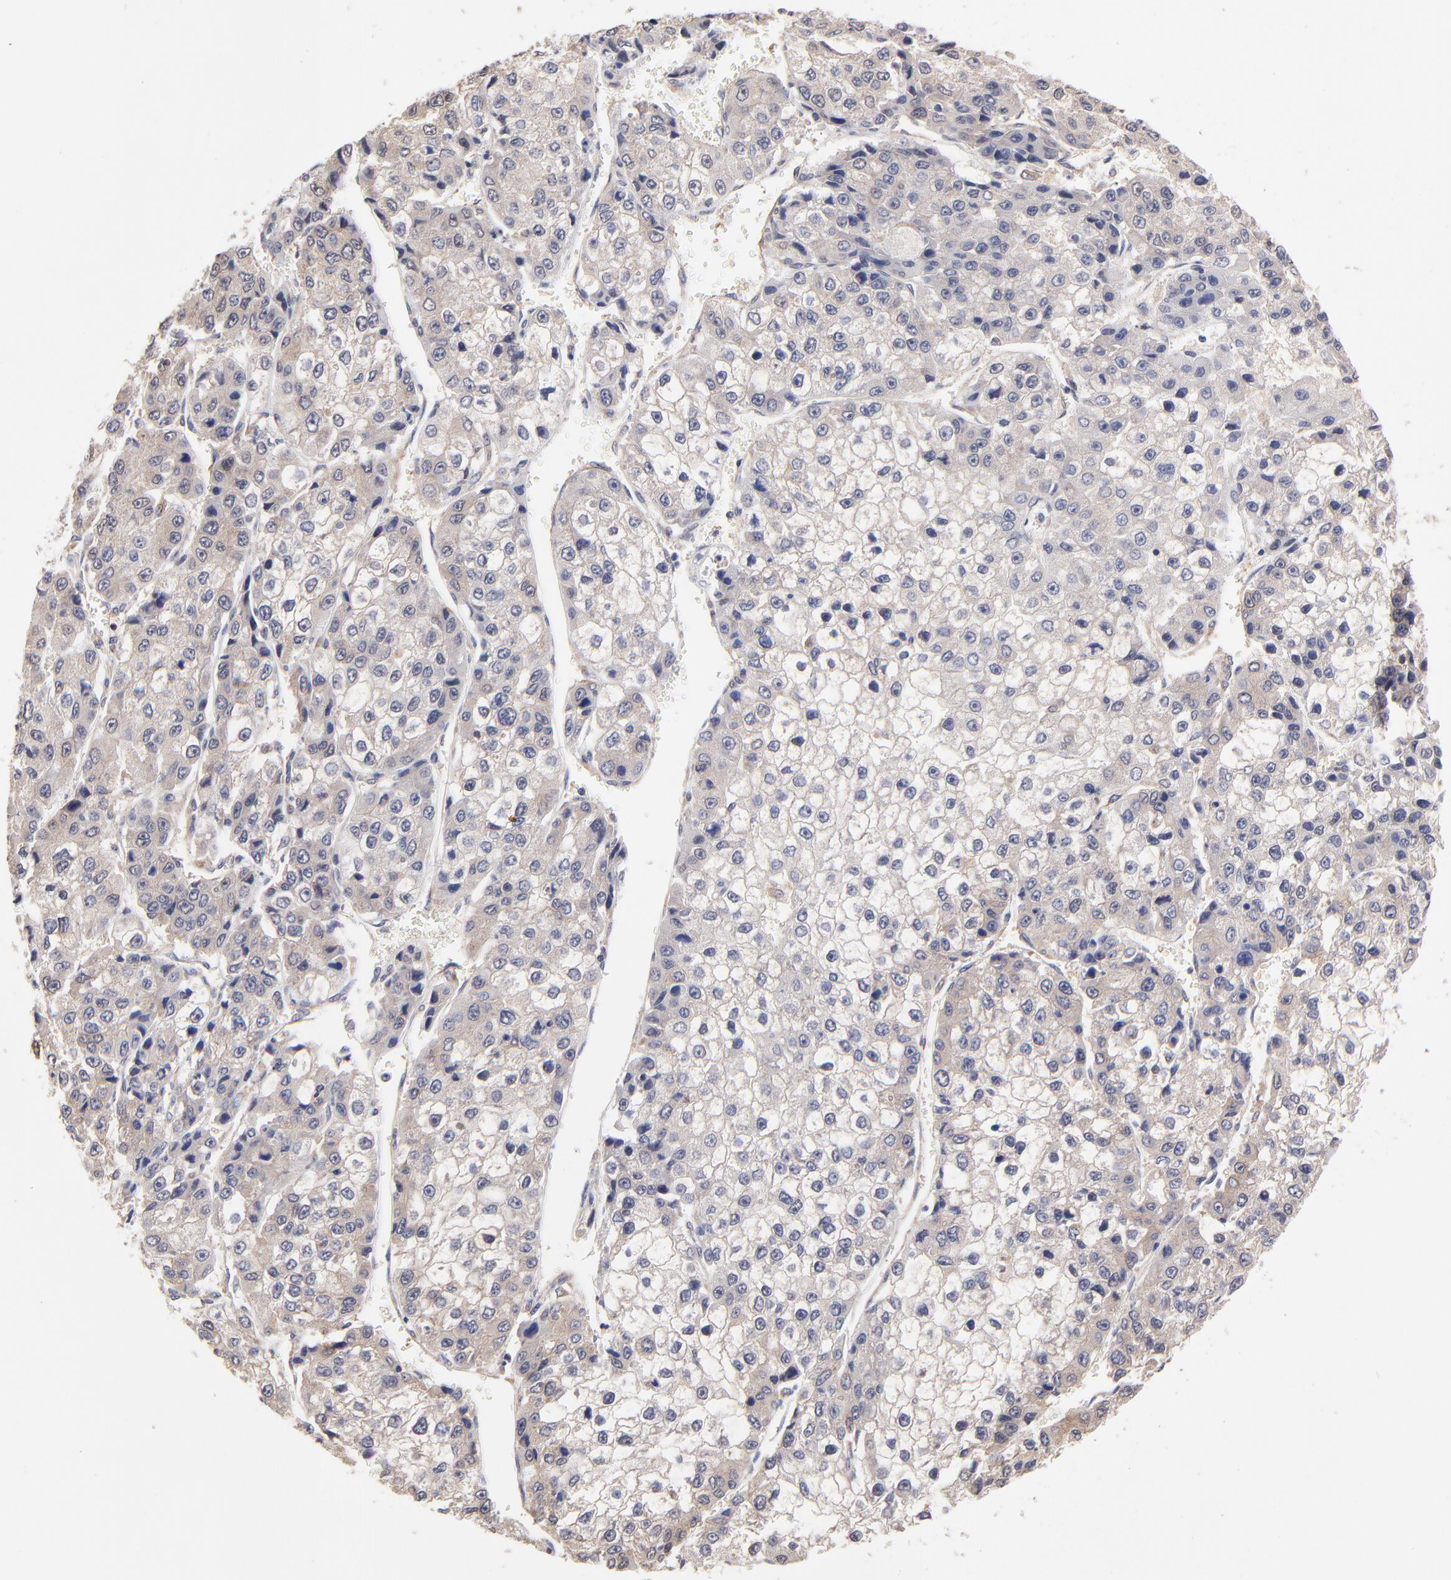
{"staining": {"intensity": "weak", "quantity": ">75%", "location": "cytoplasmic/membranous"}, "tissue": "liver cancer", "cell_type": "Tumor cells", "image_type": "cancer", "snomed": [{"axis": "morphology", "description": "Carcinoma, Hepatocellular, NOS"}, {"axis": "topography", "description": "Liver"}], "caption": "A brown stain labels weak cytoplasmic/membranous staining of a protein in human hepatocellular carcinoma (liver) tumor cells.", "gene": "GART", "patient": {"sex": "female", "age": 66}}